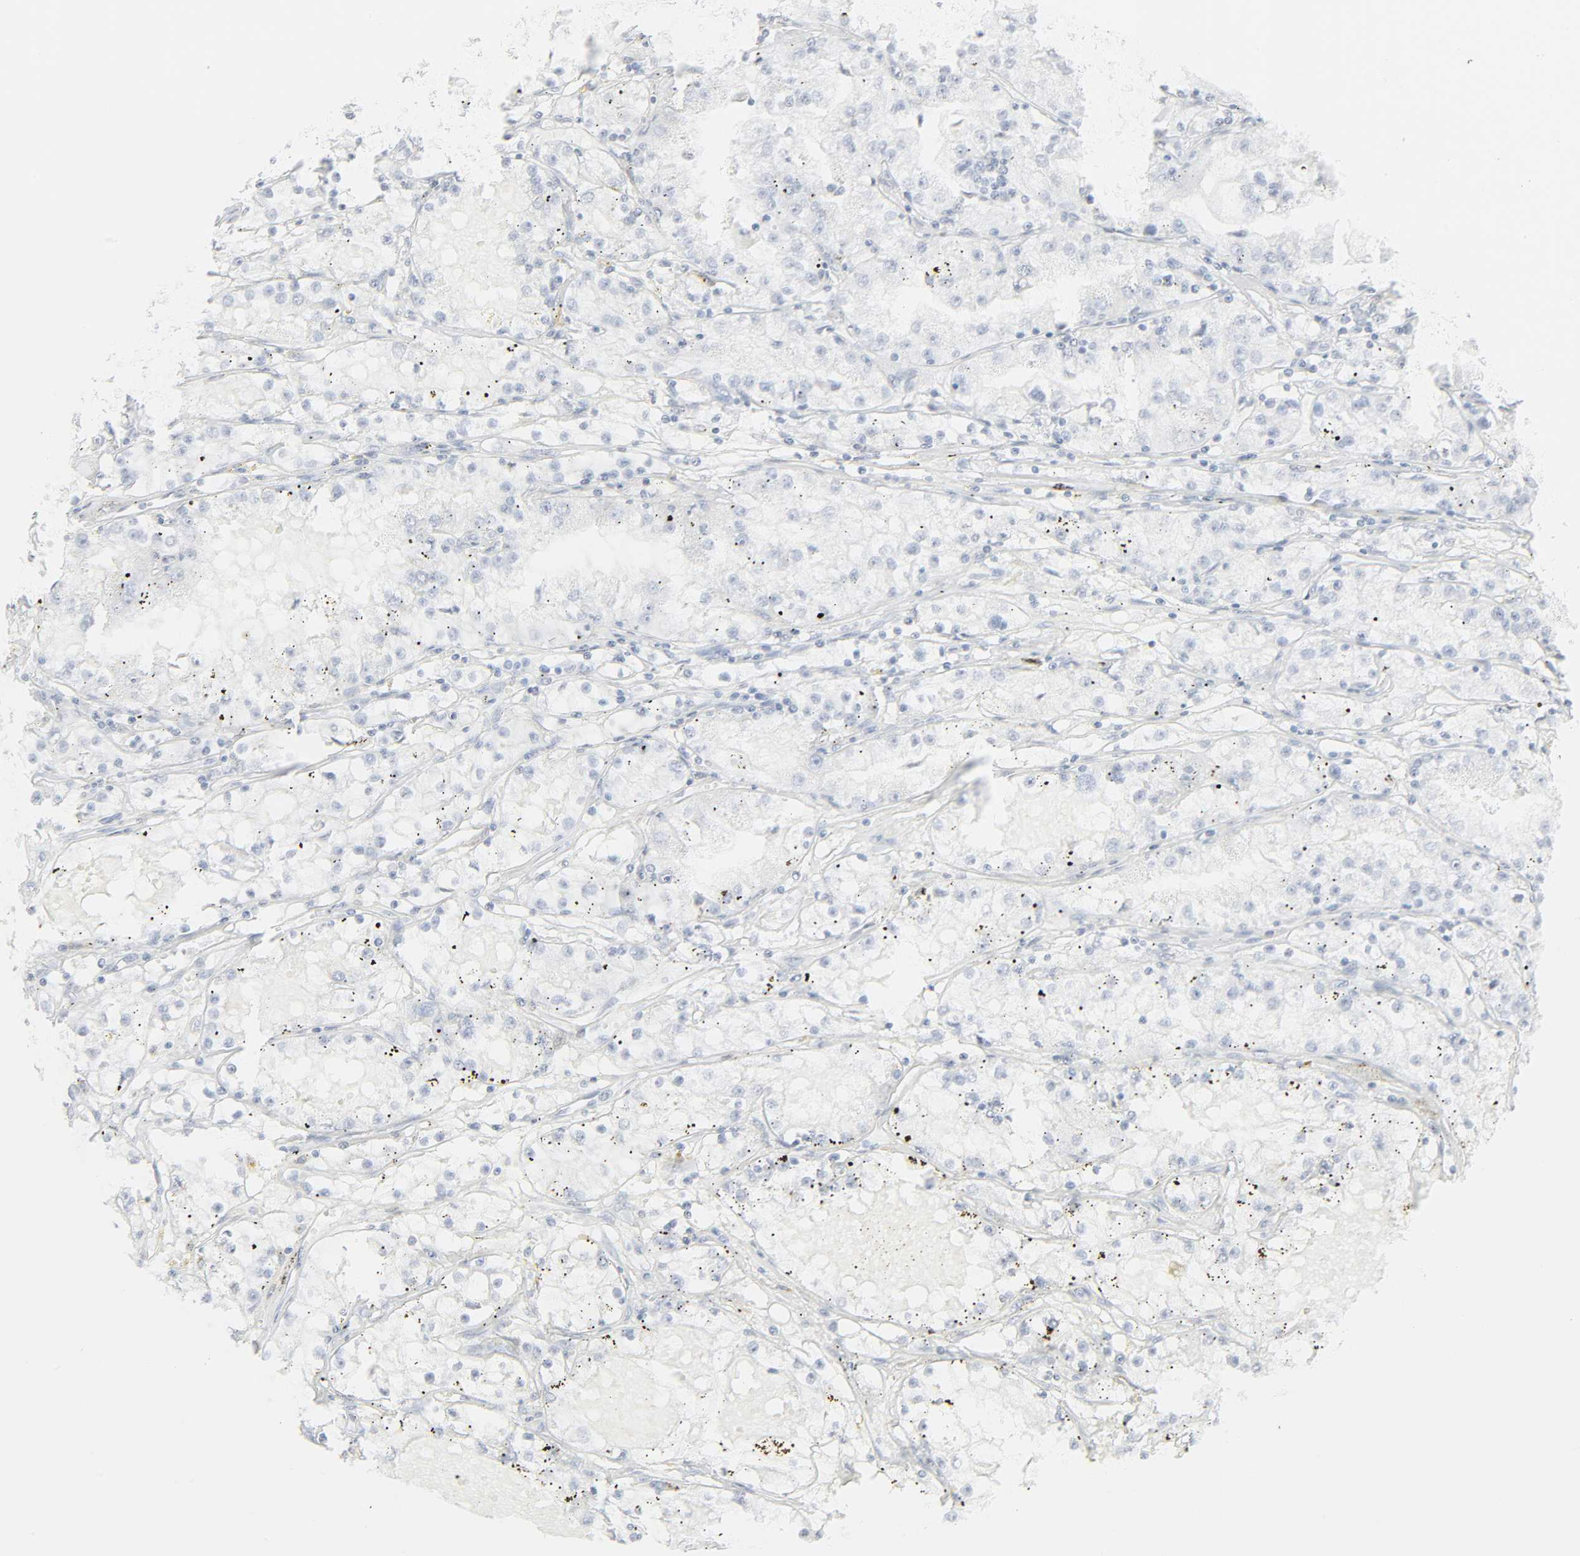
{"staining": {"intensity": "negative", "quantity": "none", "location": "none"}, "tissue": "renal cancer", "cell_type": "Tumor cells", "image_type": "cancer", "snomed": [{"axis": "morphology", "description": "Adenocarcinoma, NOS"}, {"axis": "topography", "description": "Kidney"}], "caption": "IHC of renal cancer shows no positivity in tumor cells. The staining was performed using DAB (3,3'-diaminobenzidine) to visualize the protein expression in brown, while the nuclei were stained in blue with hematoxylin (Magnification: 20x).", "gene": "ZBTB16", "patient": {"sex": "male", "age": 56}}